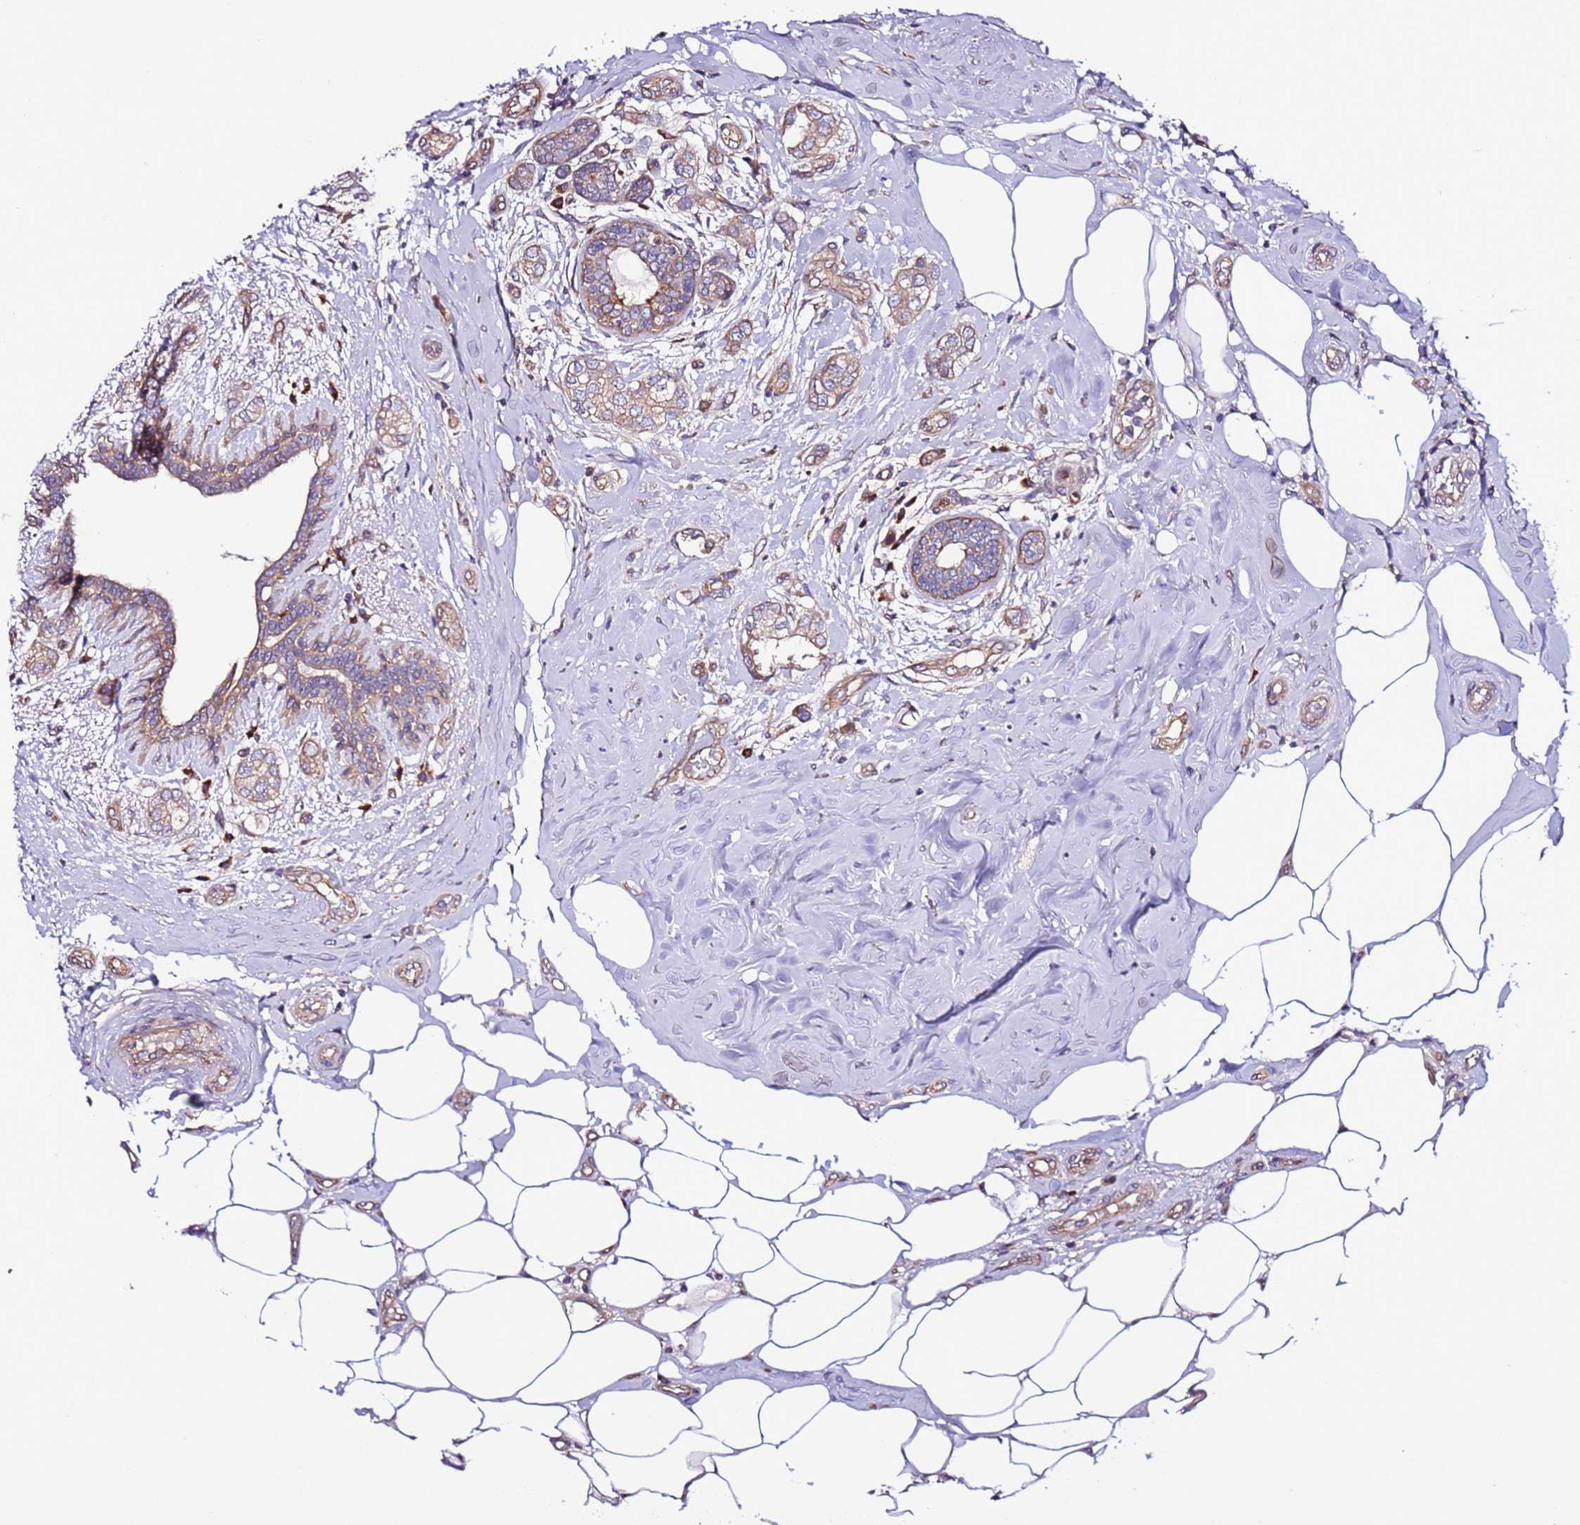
{"staining": {"intensity": "moderate", "quantity": ">75%", "location": "cytoplasmic/membranous"}, "tissue": "breast cancer", "cell_type": "Tumor cells", "image_type": "cancer", "snomed": [{"axis": "morphology", "description": "Duct carcinoma"}, {"axis": "topography", "description": "Breast"}], "caption": "Moderate cytoplasmic/membranous protein expression is appreciated in approximately >75% of tumor cells in breast cancer (infiltrating ductal carcinoma). Immunohistochemistry (ihc) stains the protein of interest in brown and the nuclei are stained blue.", "gene": "SPCS1", "patient": {"sex": "female", "age": 73}}